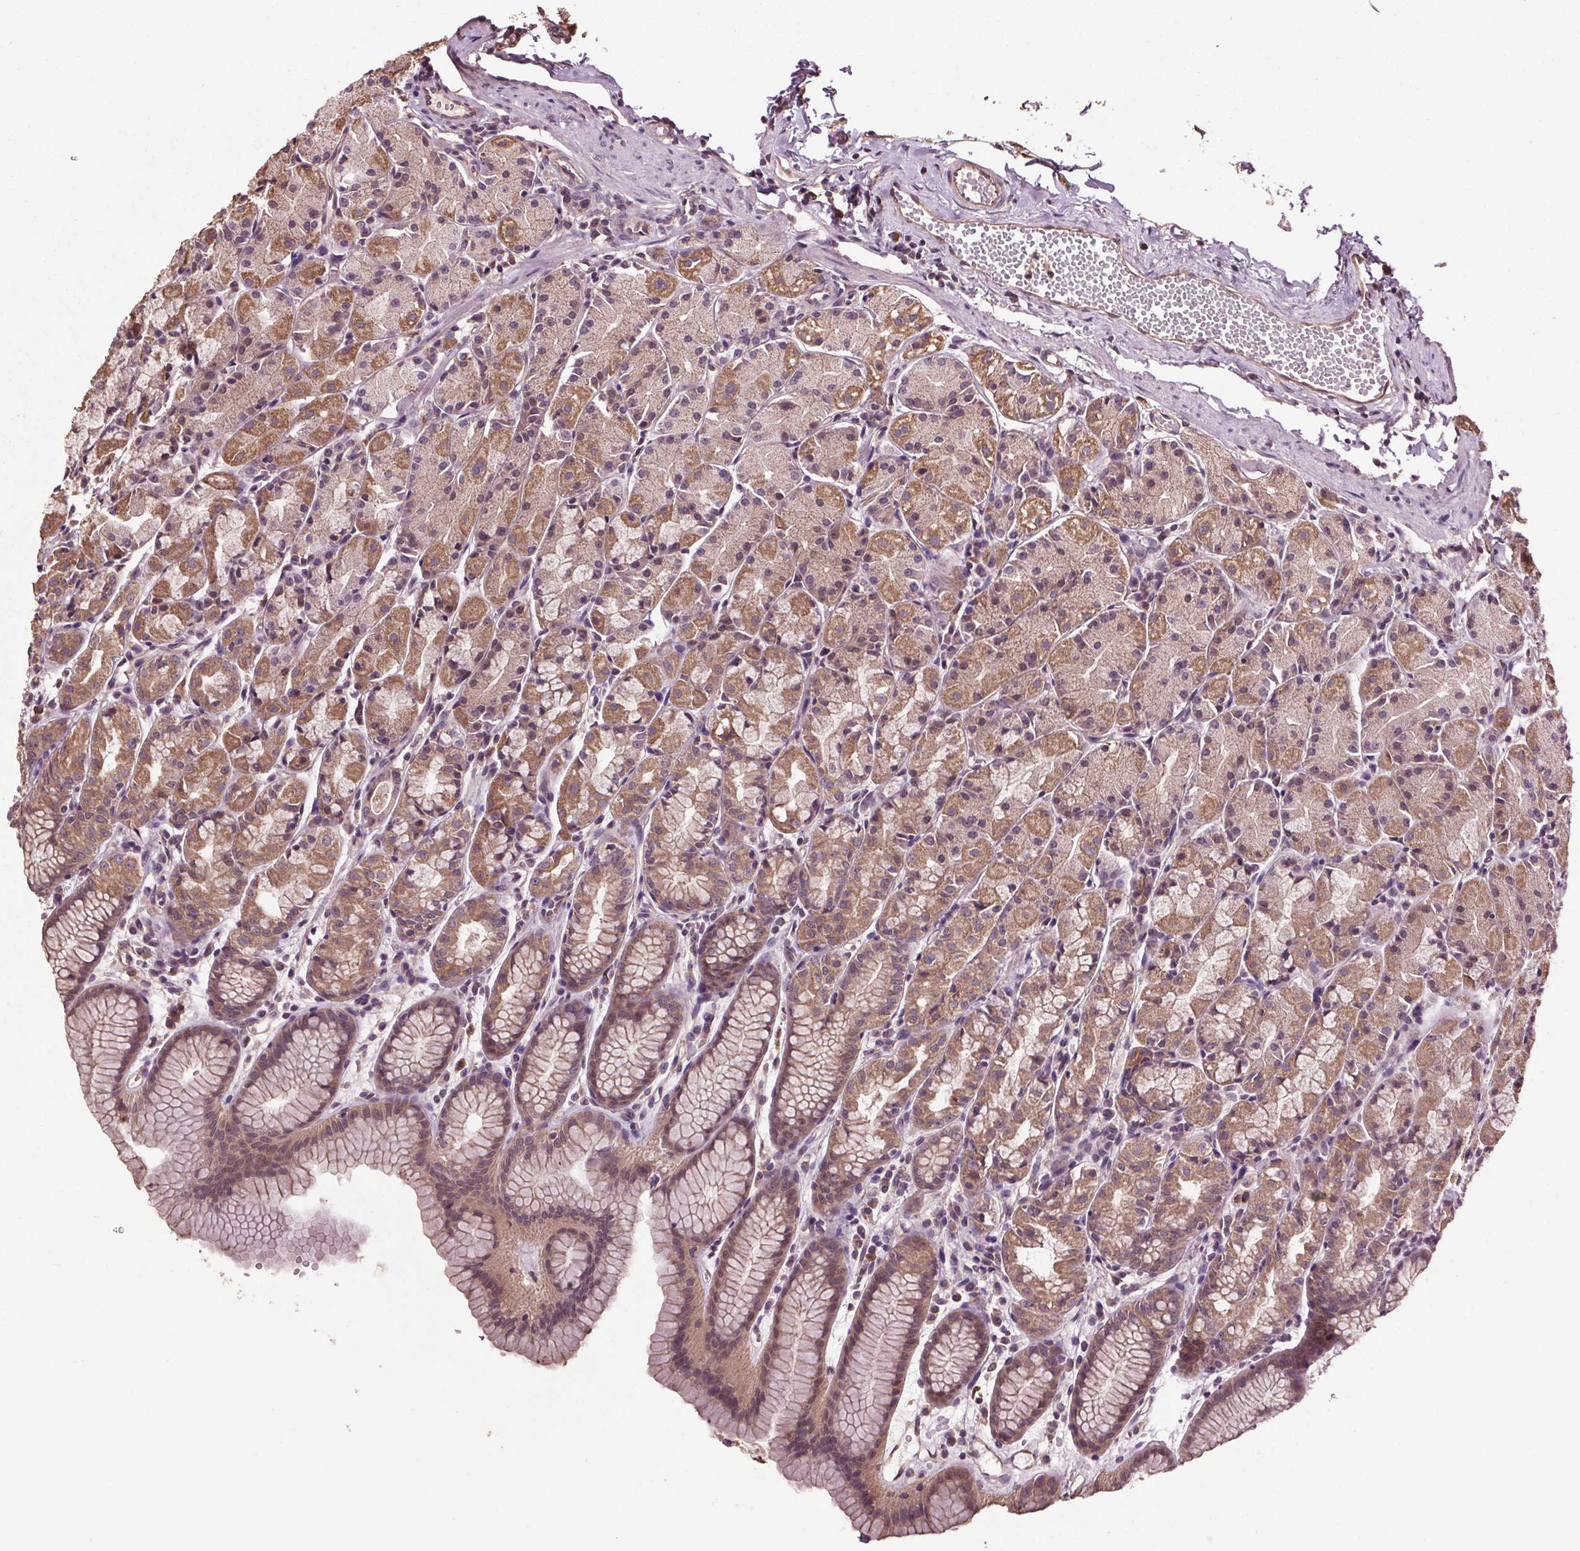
{"staining": {"intensity": "moderate", "quantity": "25%-75%", "location": "cytoplasmic/membranous"}, "tissue": "stomach", "cell_type": "Glandular cells", "image_type": "normal", "snomed": [{"axis": "morphology", "description": "Normal tissue, NOS"}, {"axis": "topography", "description": "Stomach, upper"}], "caption": "Protein analysis of unremarkable stomach exhibits moderate cytoplasmic/membranous expression in about 25%-75% of glandular cells.", "gene": "RNPEP", "patient": {"sex": "male", "age": 47}}